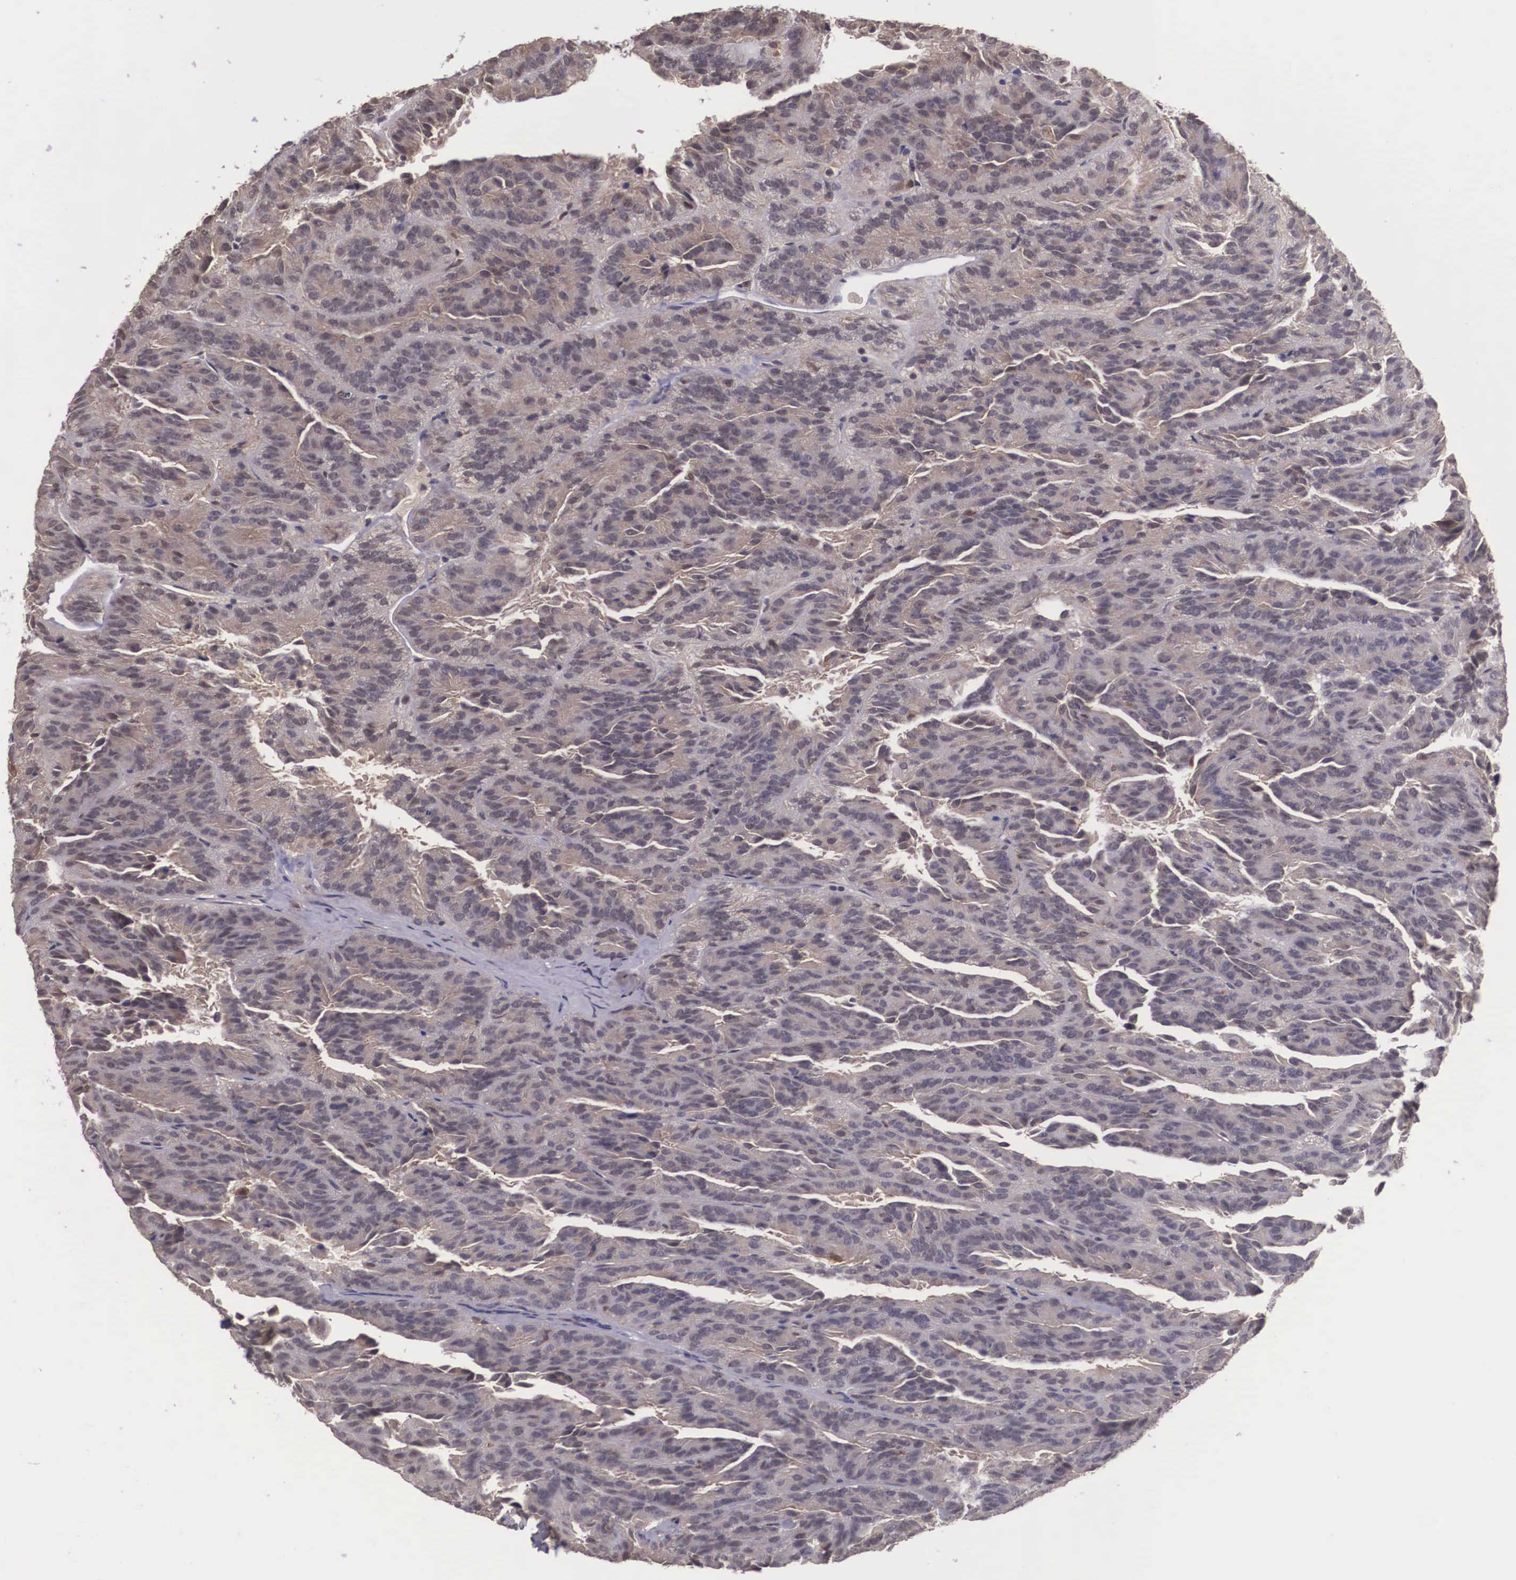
{"staining": {"intensity": "moderate", "quantity": ">75%", "location": "cytoplasmic/membranous"}, "tissue": "renal cancer", "cell_type": "Tumor cells", "image_type": "cancer", "snomed": [{"axis": "morphology", "description": "Adenocarcinoma, NOS"}, {"axis": "topography", "description": "Kidney"}], "caption": "Renal cancer stained with DAB (3,3'-diaminobenzidine) IHC reveals medium levels of moderate cytoplasmic/membranous staining in about >75% of tumor cells. The protein is stained brown, and the nuclei are stained in blue (DAB IHC with brightfield microscopy, high magnification).", "gene": "VASH1", "patient": {"sex": "male", "age": 46}}